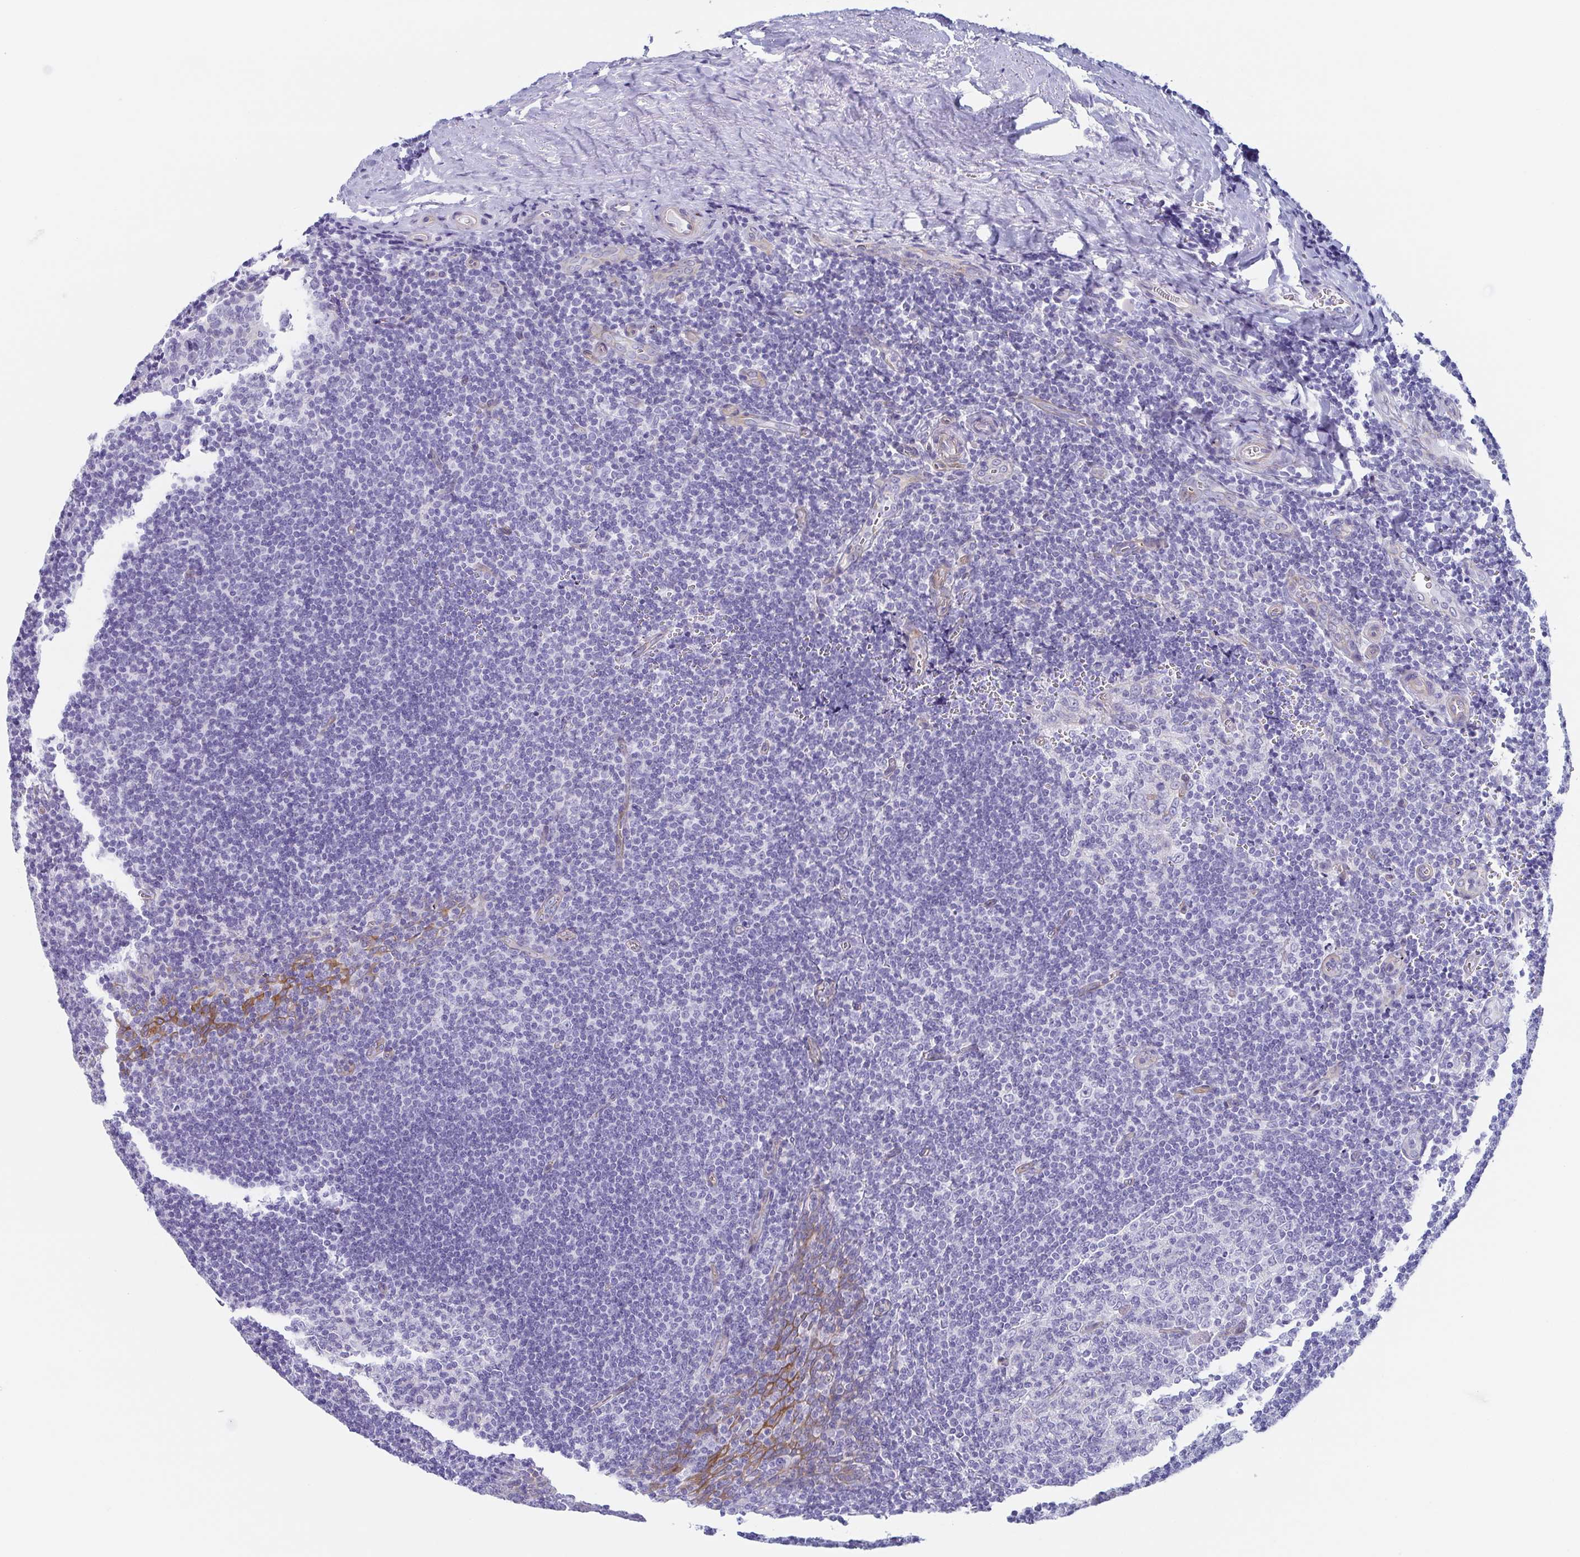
{"staining": {"intensity": "negative", "quantity": "none", "location": "none"}, "tissue": "tonsil", "cell_type": "Germinal center cells", "image_type": "normal", "snomed": [{"axis": "morphology", "description": "Normal tissue, NOS"}, {"axis": "morphology", "description": "Inflammation, NOS"}, {"axis": "topography", "description": "Tonsil"}], "caption": "A histopathology image of tonsil stained for a protein shows no brown staining in germinal center cells. (Immunohistochemistry, brightfield microscopy, high magnification).", "gene": "DYNC1I1", "patient": {"sex": "female", "age": 31}}